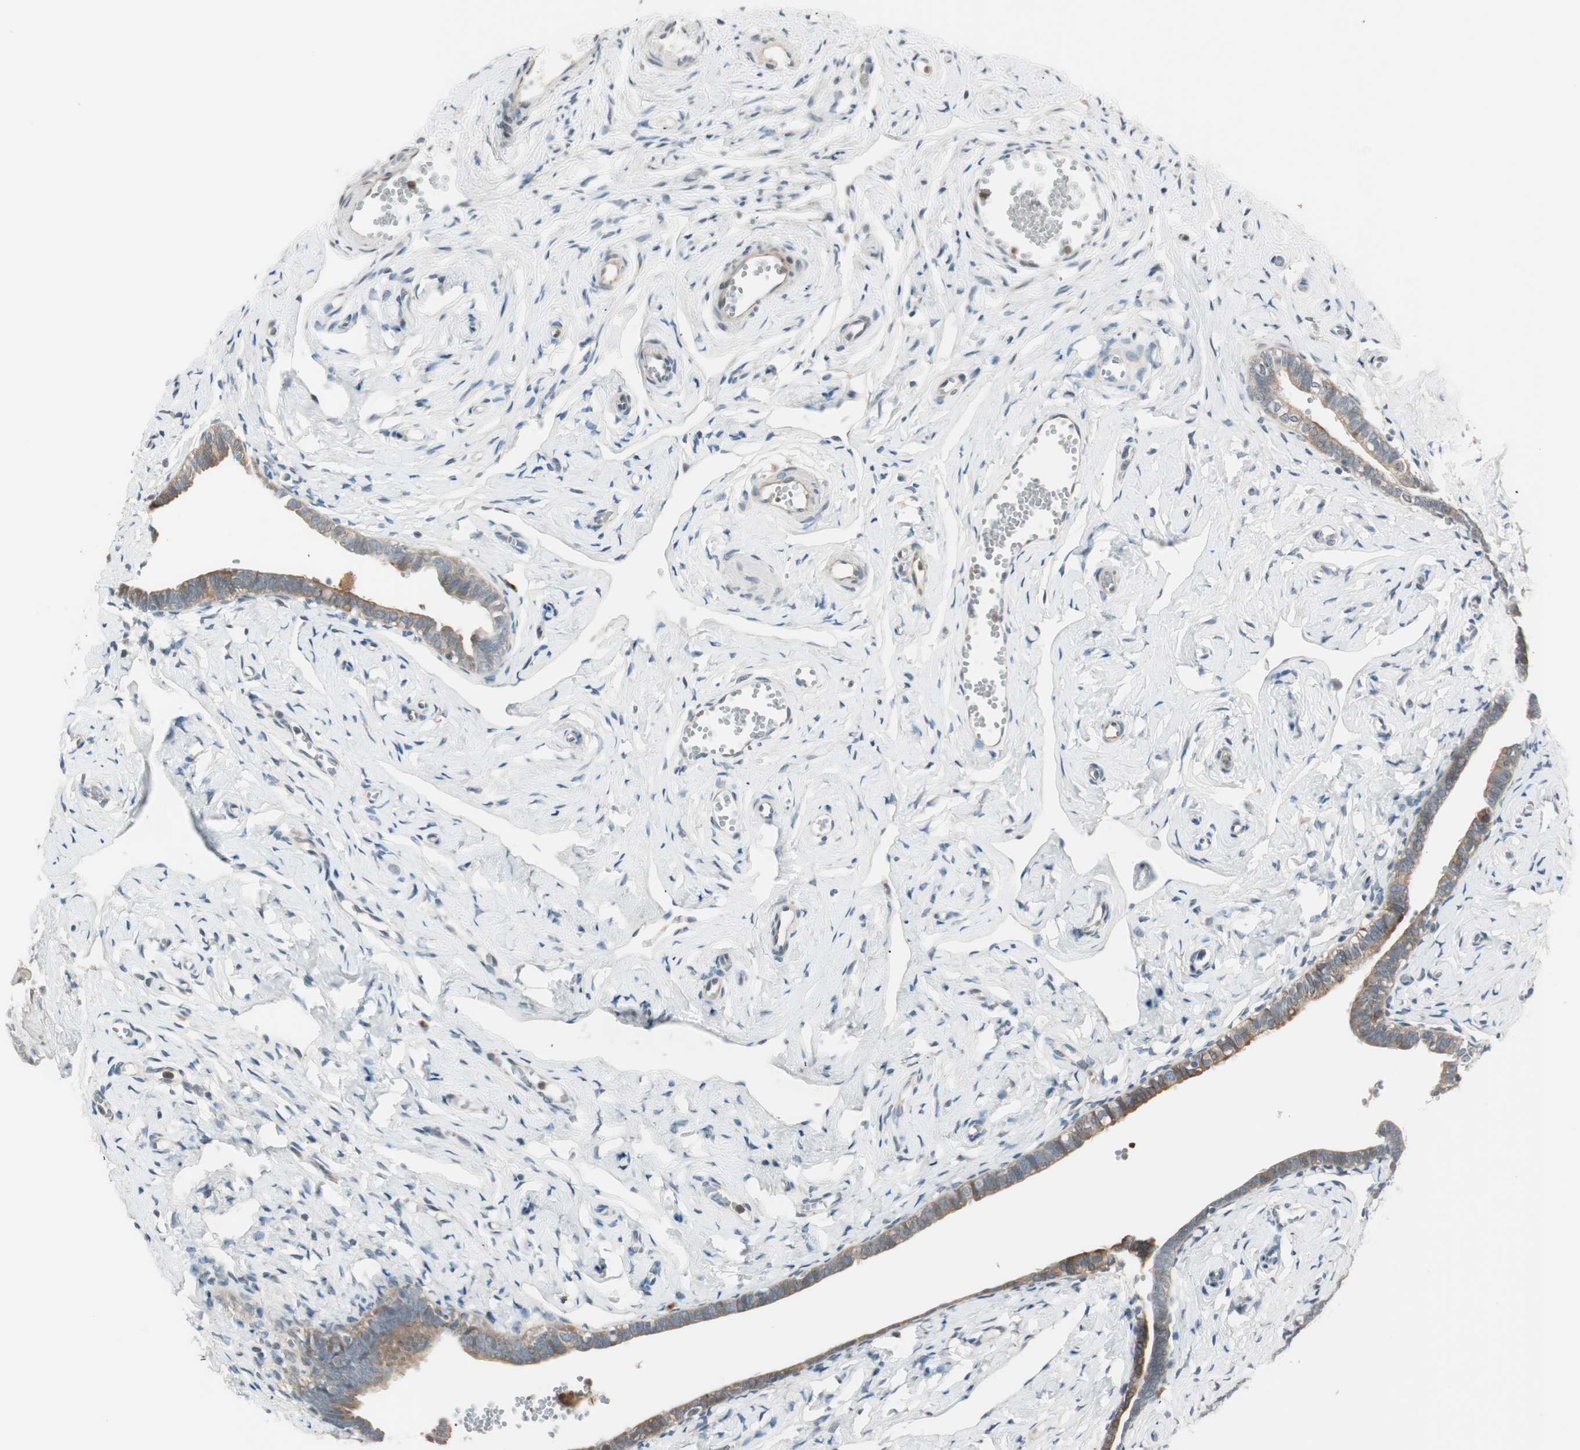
{"staining": {"intensity": "moderate", "quantity": ">75%", "location": "cytoplasmic/membranous"}, "tissue": "fallopian tube", "cell_type": "Glandular cells", "image_type": "normal", "snomed": [{"axis": "morphology", "description": "Normal tissue, NOS"}, {"axis": "topography", "description": "Fallopian tube"}], "caption": "Normal fallopian tube displays moderate cytoplasmic/membranous positivity in about >75% of glandular cells.", "gene": "CGRRF1", "patient": {"sex": "female", "age": 71}}